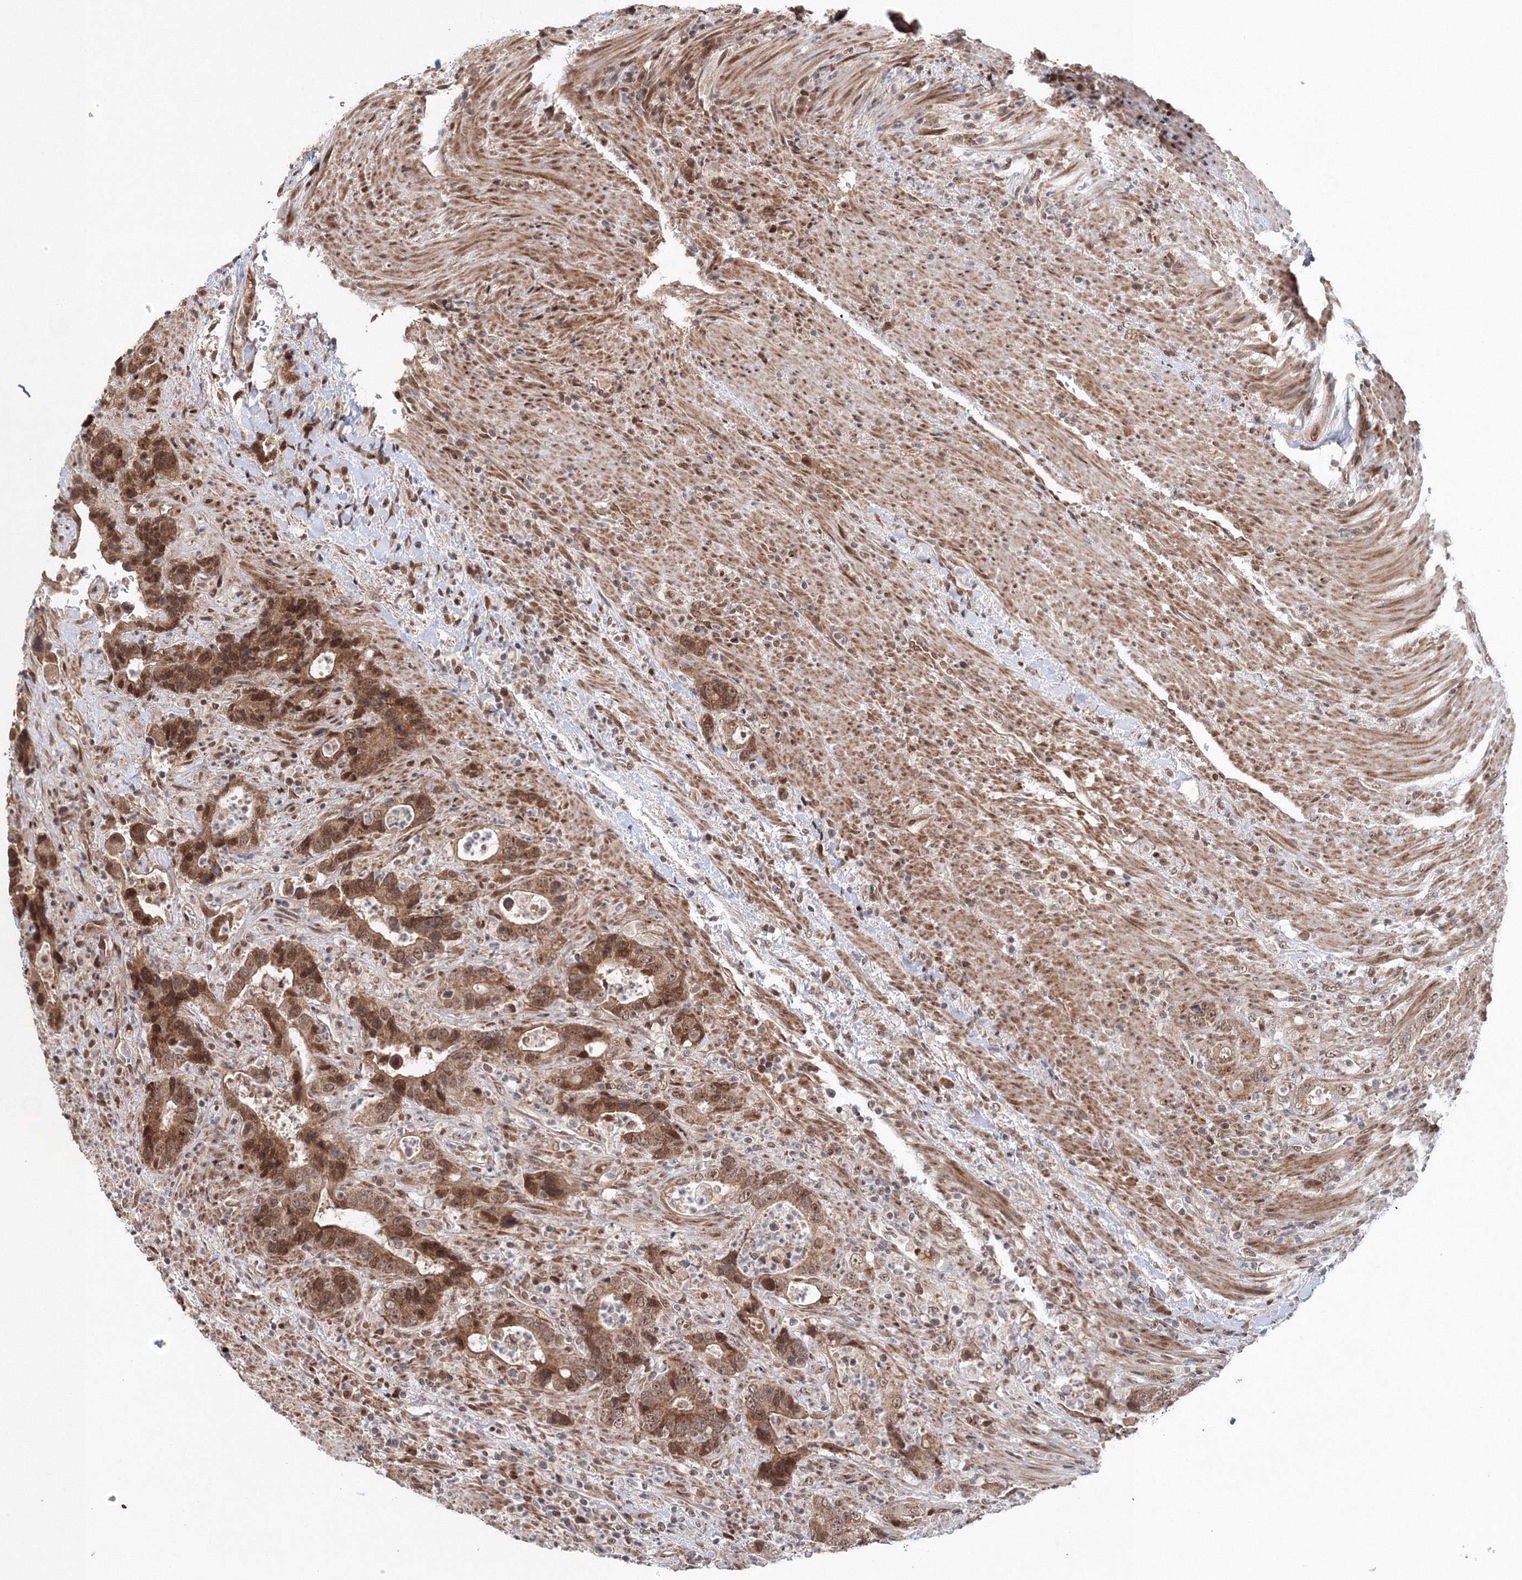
{"staining": {"intensity": "moderate", "quantity": ">75%", "location": "cytoplasmic/membranous,nuclear"}, "tissue": "colorectal cancer", "cell_type": "Tumor cells", "image_type": "cancer", "snomed": [{"axis": "morphology", "description": "Adenocarcinoma, NOS"}, {"axis": "topography", "description": "Colon"}], "caption": "Brown immunohistochemical staining in colorectal adenocarcinoma displays moderate cytoplasmic/membranous and nuclear expression in about >75% of tumor cells.", "gene": "NOA1", "patient": {"sex": "female", "age": 75}}